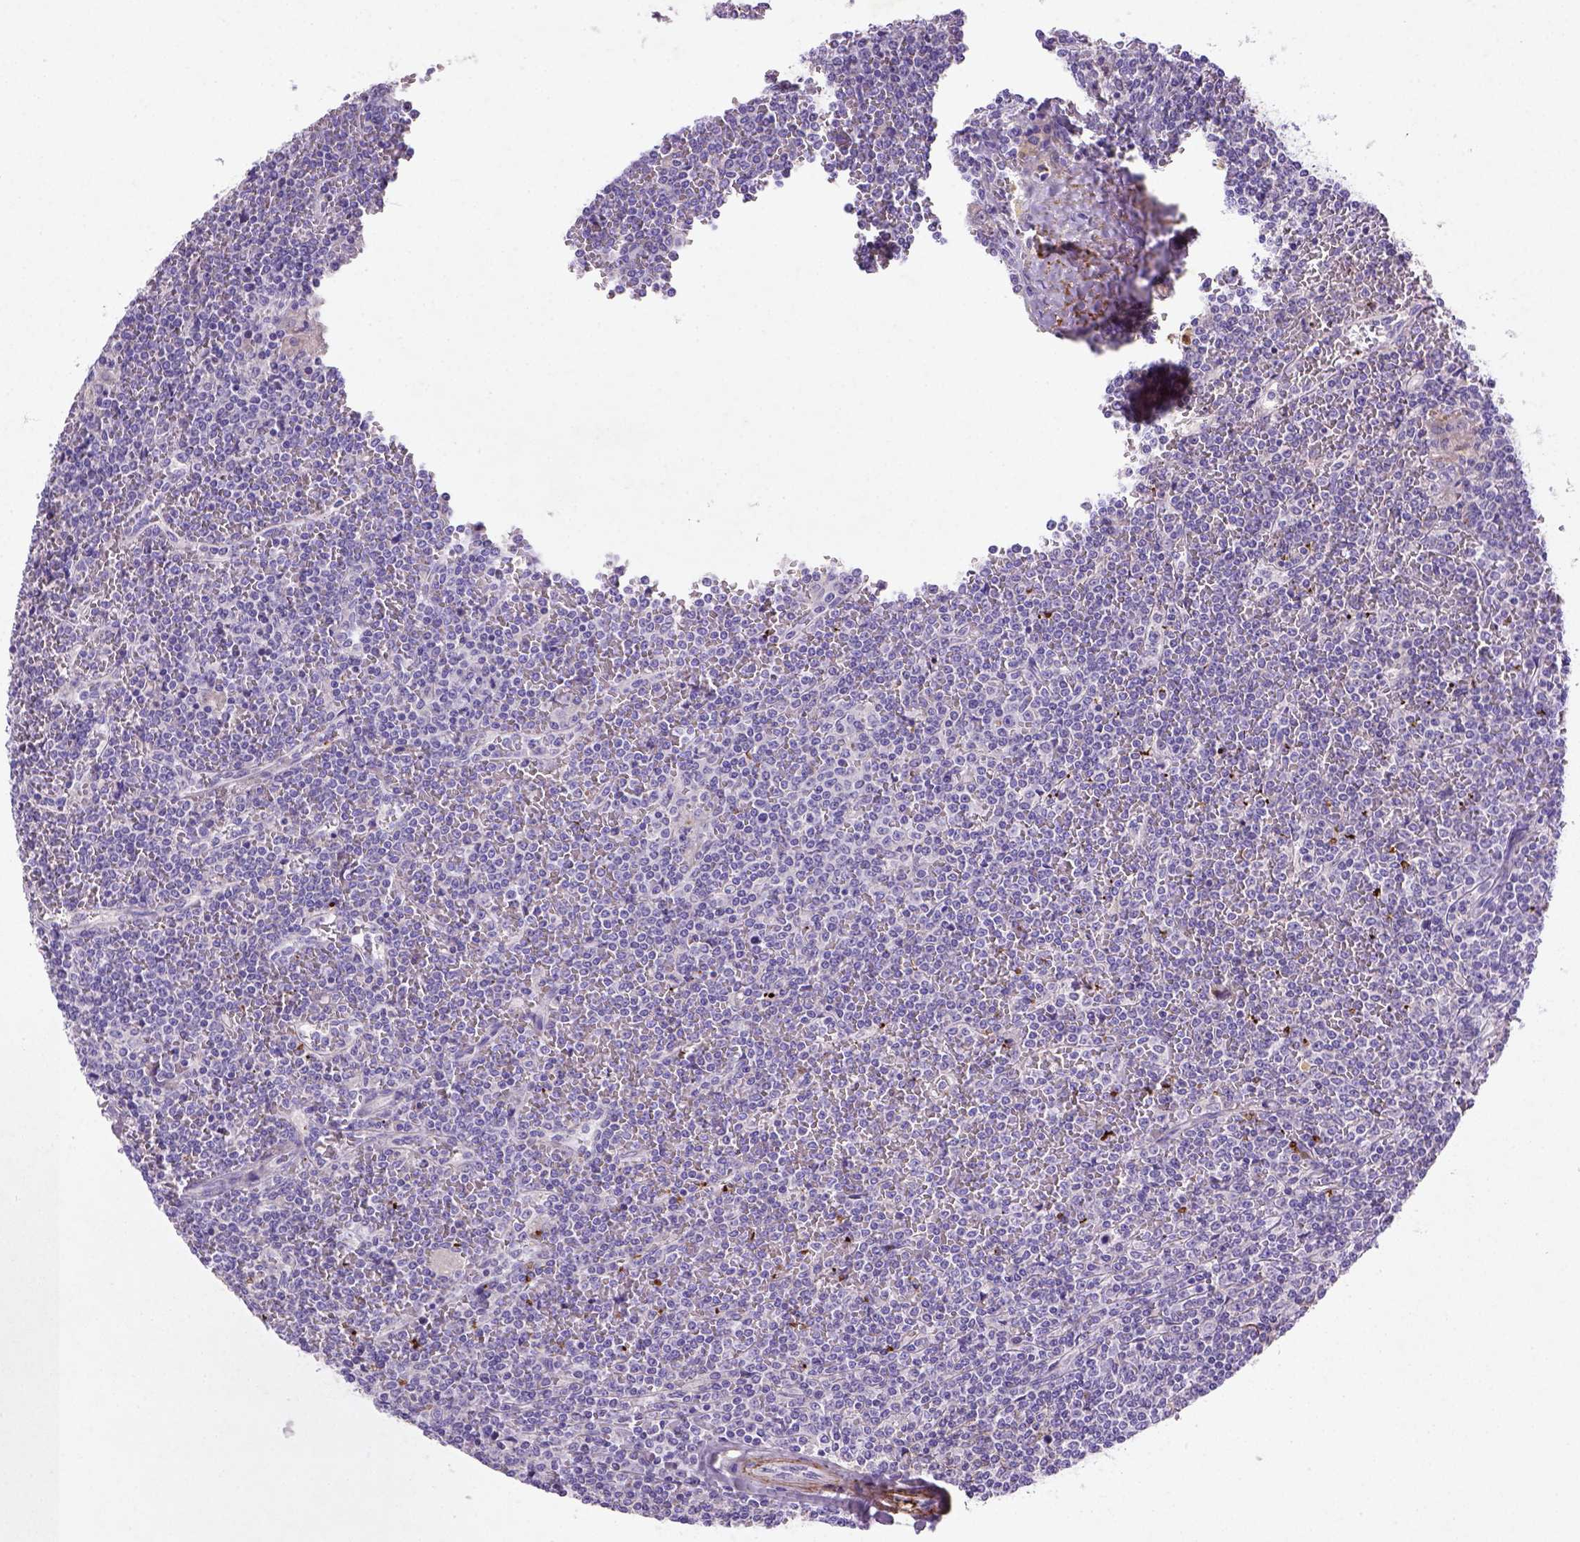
{"staining": {"intensity": "negative", "quantity": "none", "location": "none"}, "tissue": "lymphoma", "cell_type": "Tumor cells", "image_type": "cancer", "snomed": [{"axis": "morphology", "description": "Malignant lymphoma, non-Hodgkin's type, Low grade"}, {"axis": "topography", "description": "Spleen"}], "caption": "This is a micrograph of immunohistochemistry (IHC) staining of low-grade malignant lymphoma, non-Hodgkin's type, which shows no positivity in tumor cells.", "gene": "NUDT2", "patient": {"sex": "female", "age": 19}}